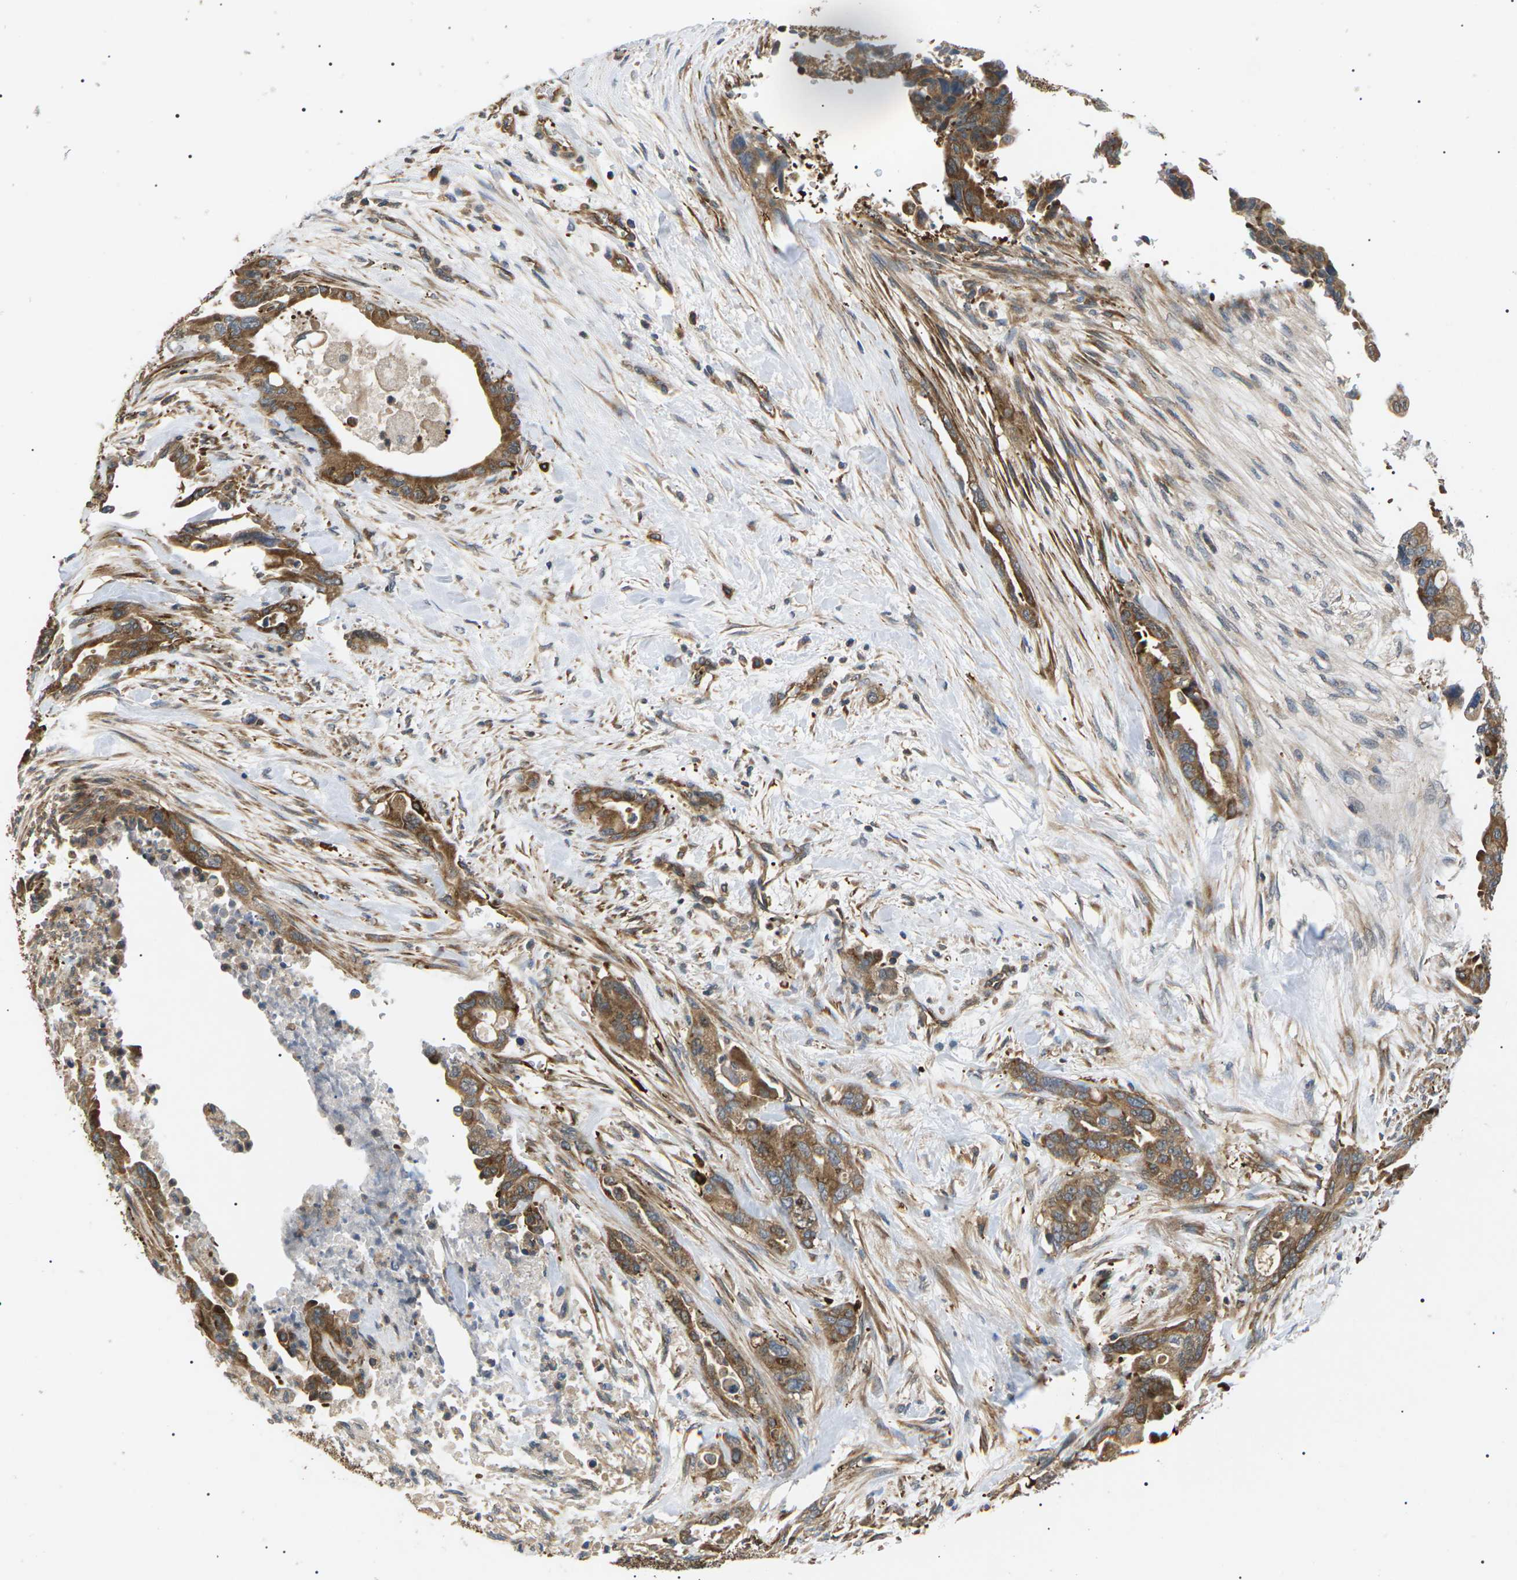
{"staining": {"intensity": "moderate", "quantity": ">75%", "location": "cytoplasmic/membranous"}, "tissue": "pancreatic cancer", "cell_type": "Tumor cells", "image_type": "cancer", "snomed": [{"axis": "morphology", "description": "Adenocarcinoma, NOS"}, {"axis": "topography", "description": "Pancreas"}], "caption": "Pancreatic cancer (adenocarcinoma) tissue displays moderate cytoplasmic/membranous expression in approximately >75% of tumor cells, visualized by immunohistochemistry.", "gene": "TMTC4", "patient": {"sex": "male", "age": 70}}